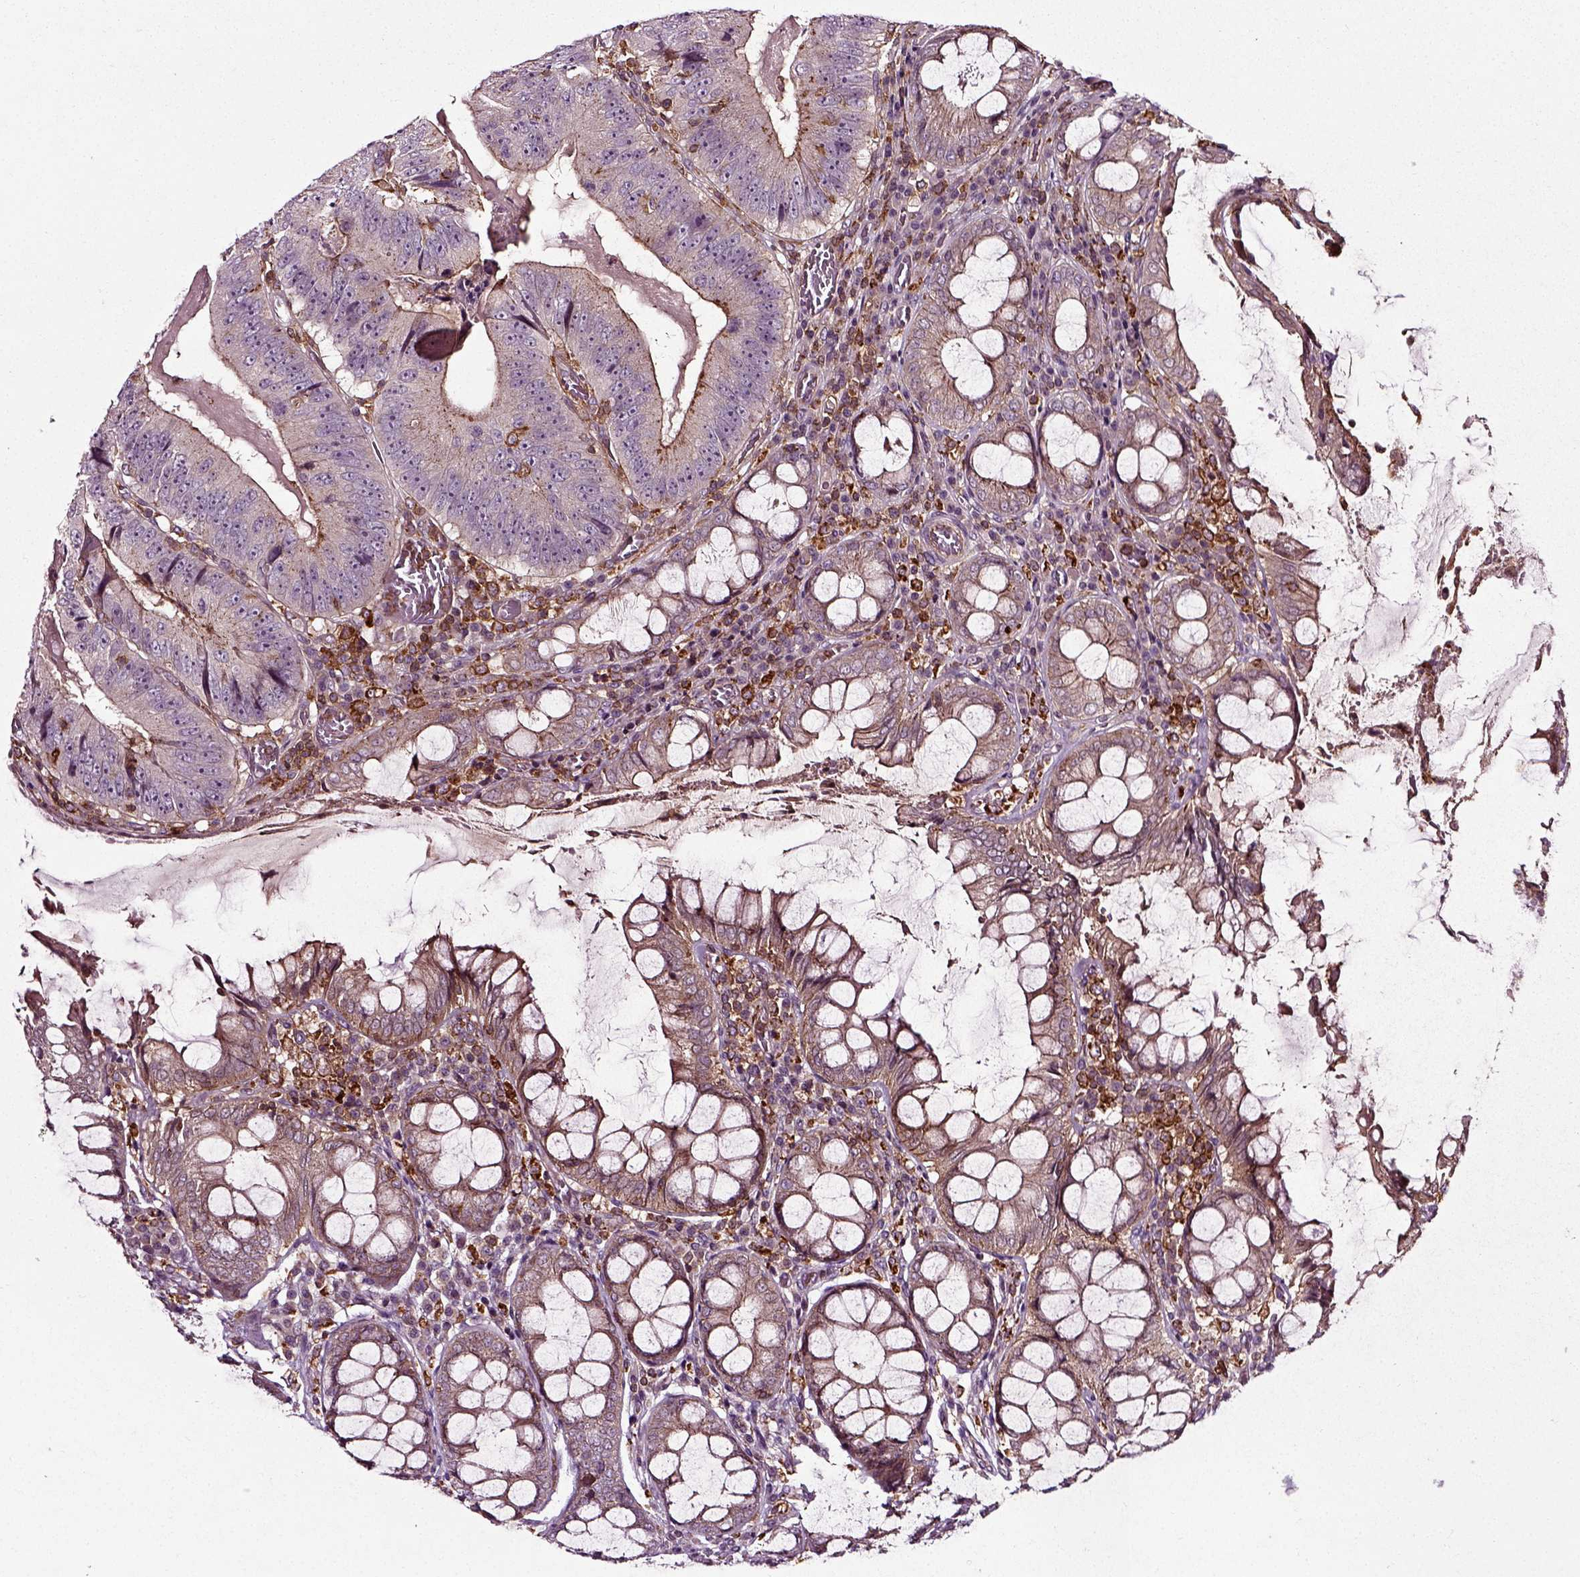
{"staining": {"intensity": "moderate", "quantity": "25%-75%", "location": "cytoplasmic/membranous"}, "tissue": "colorectal cancer", "cell_type": "Tumor cells", "image_type": "cancer", "snomed": [{"axis": "morphology", "description": "Adenocarcinoma, NOS"}, {"axis": "topography", "description": "Colon"}], "caption": "A photomicrograph of human colorectal cancer (adenocarcinoma) stained for a protein demonstrates moderate cytoplasmic/membranous brown staining in tumor cells.", "gene": "RHOF", "patient": {"sex": "female", "age": 86}}